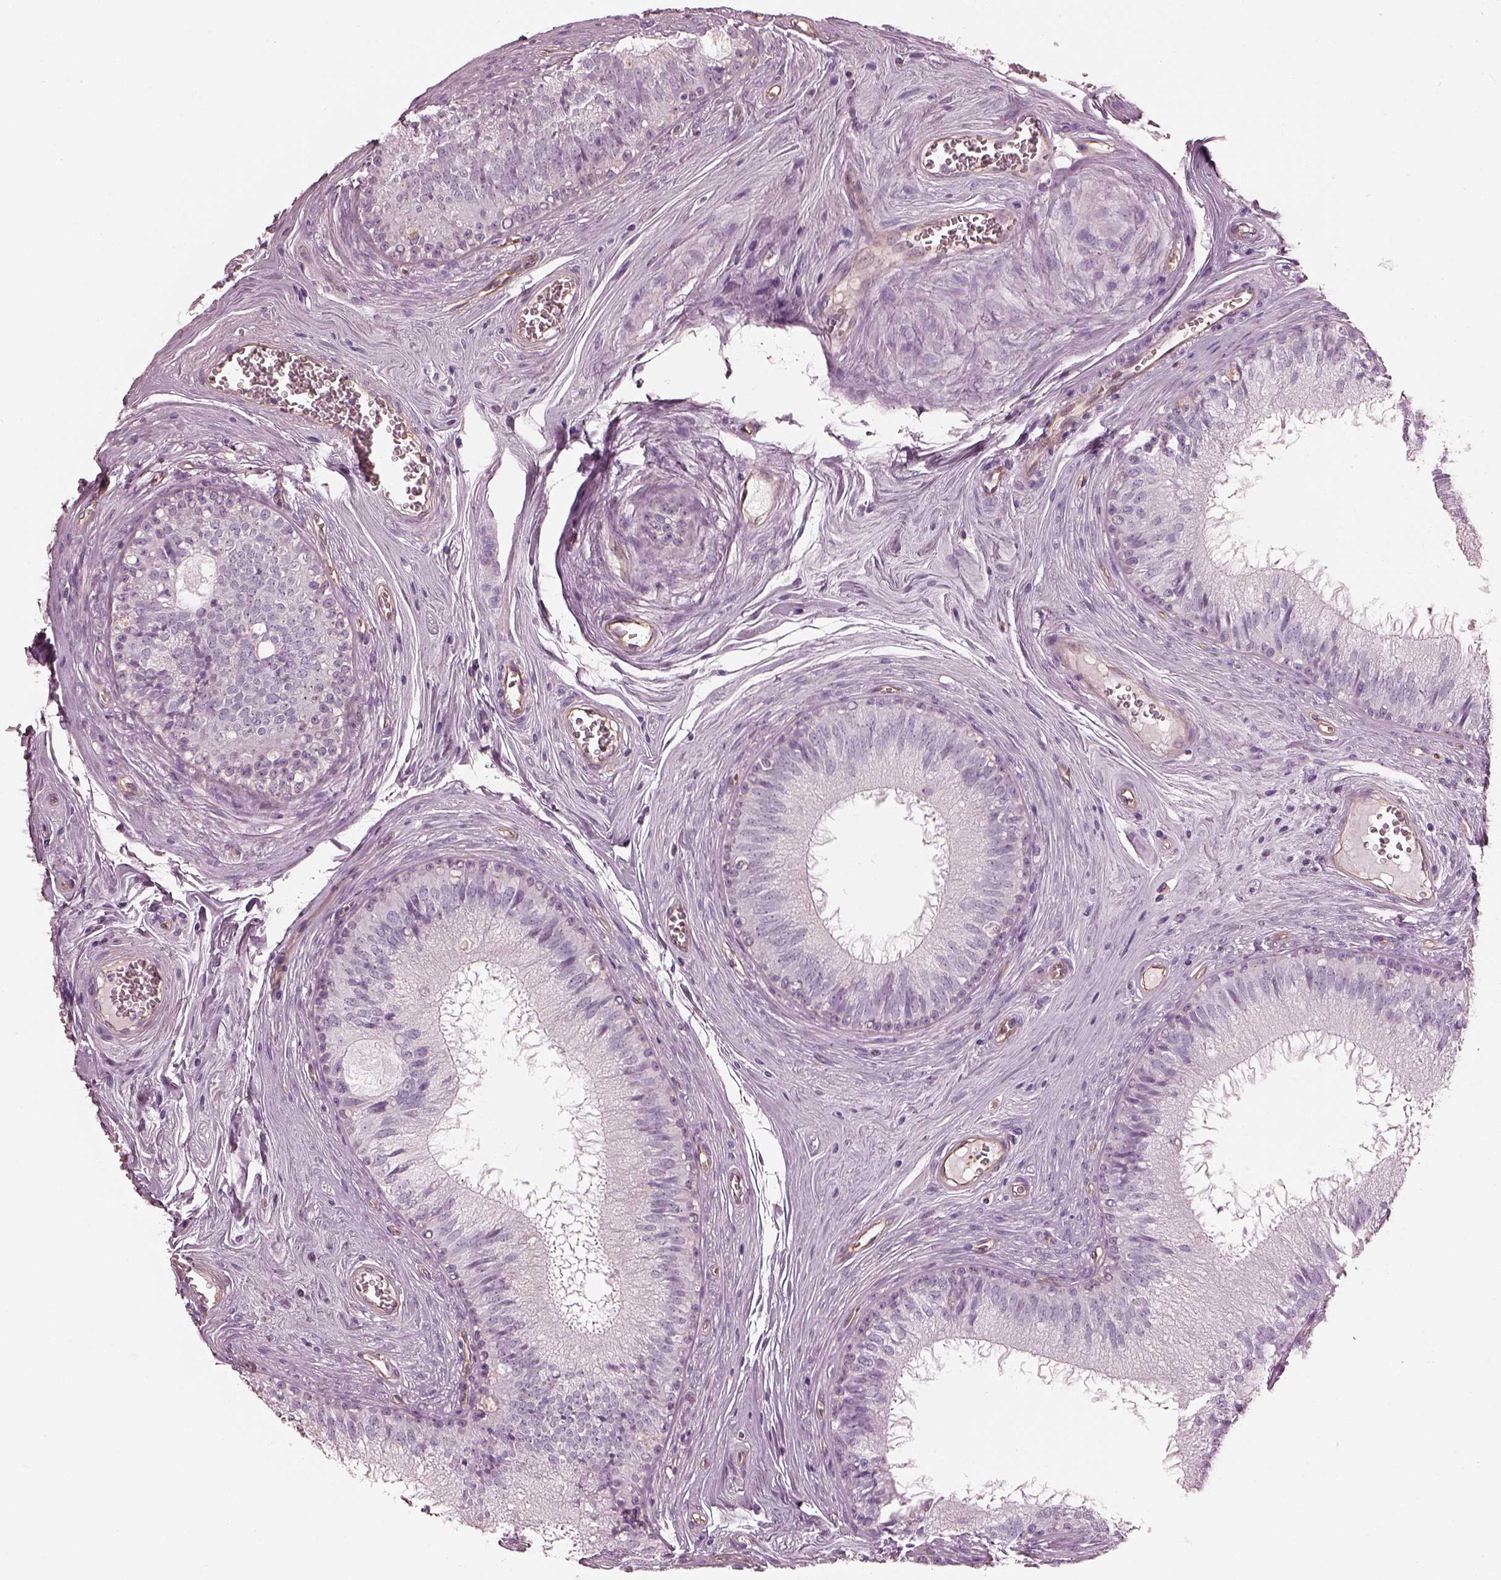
{"staining": {"intensity": "negative", "quantity": "none", "location": "none"}, "tissue": "epididymis", "cell_type": "Glandular cells", "image_type": "normal", "snomed": [{"axis": "morphology", "description": "Normal tissue, NOS"}, {"axis": "topography", "description": "Epididymis"}], "caption": "A high-resolution micrograph shows IHC staining of unremarkable epididymis, which displays no significant expression in glandular cells. (IHC, brightfield microscopy, high magnification).", "gene": "EIF4E1B", "patient": {"sex": "male", "age": 37}}